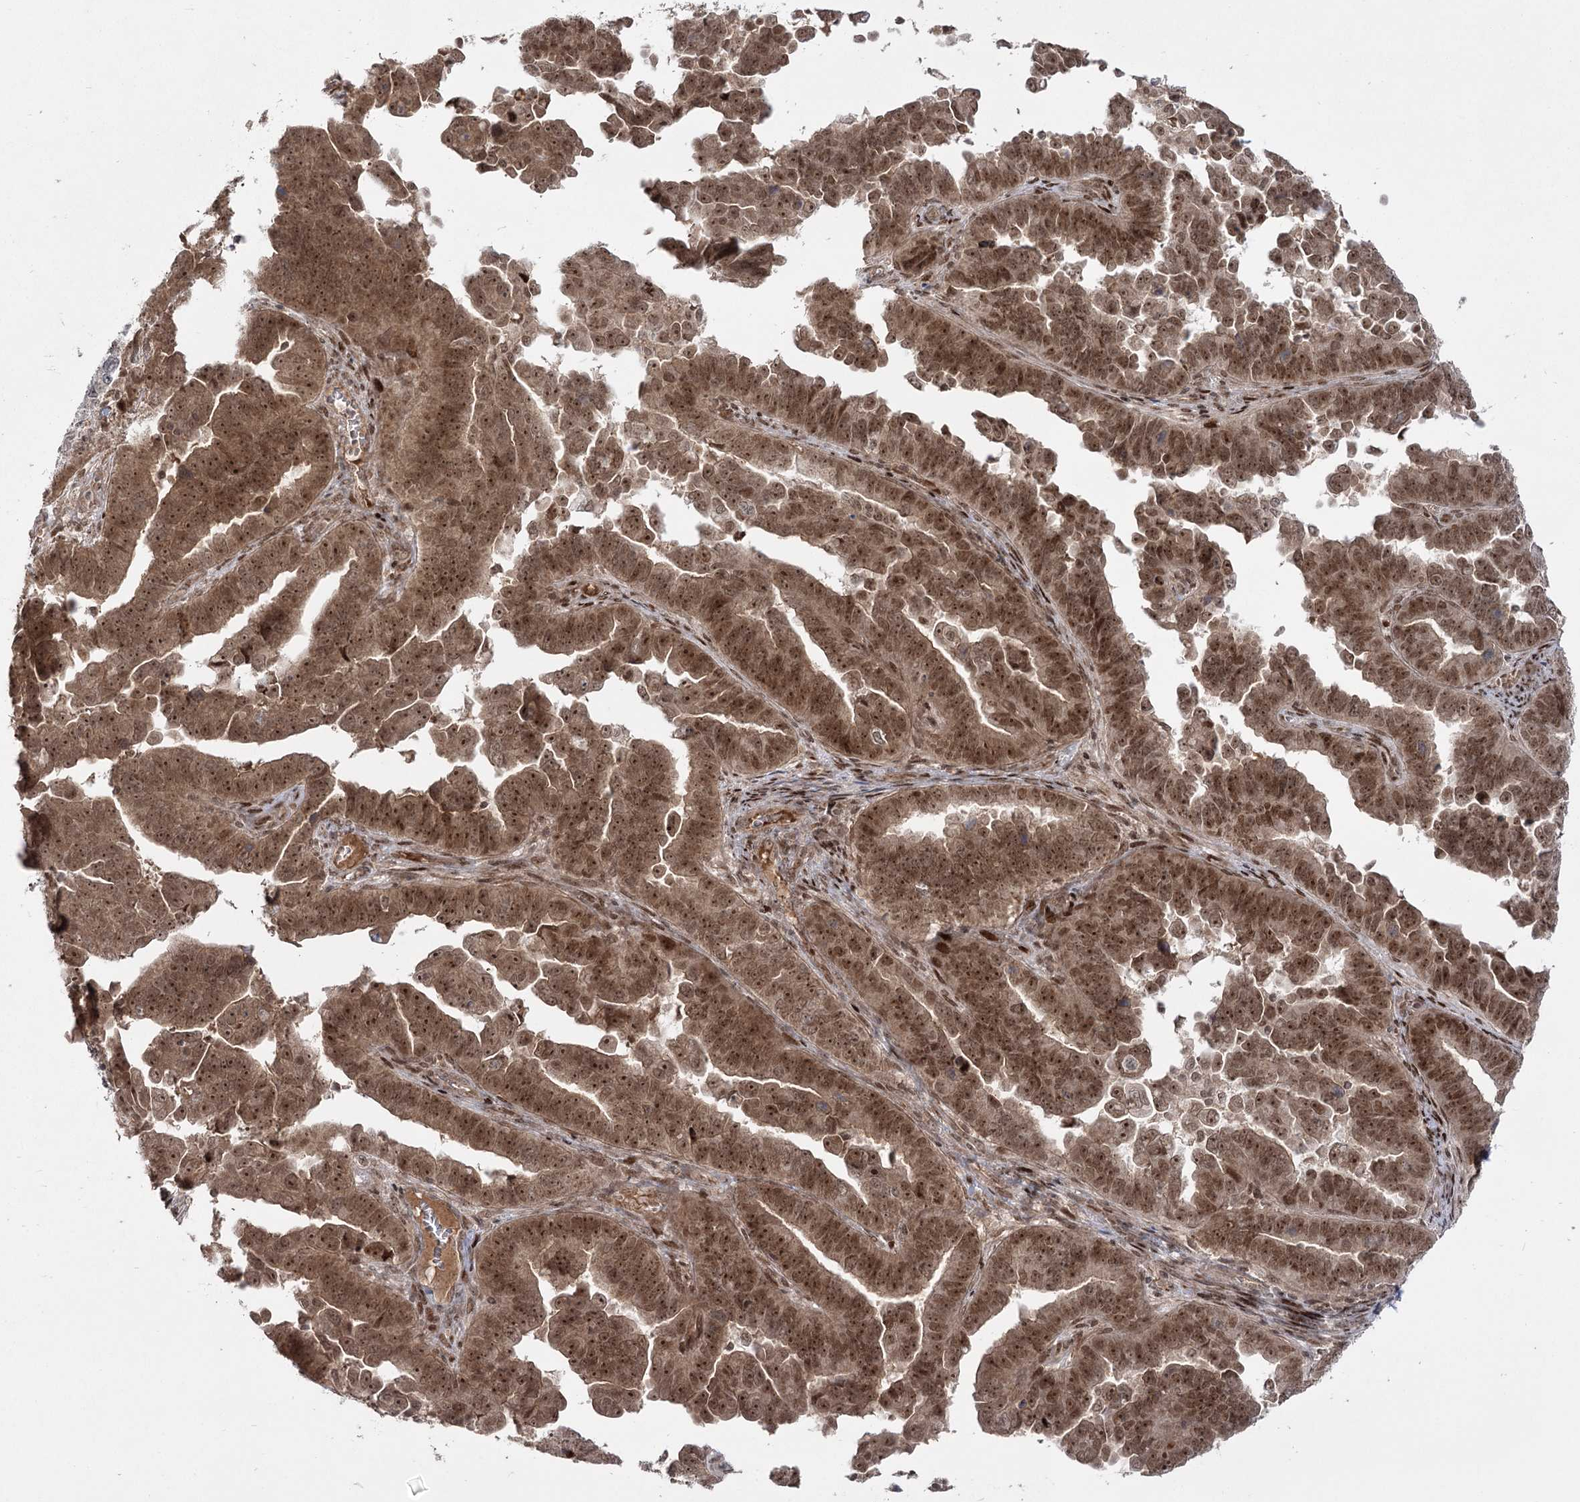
{"staining": {"intensity": "moderate", "quantity": ">75%", "location": "nuclear"}, "tissue": "endometrial cancer", "cell_type": "Tumor cells", "image_type": "cancer", "snomed": [{"axis": "morphology", "description": "Adenocarcinoma, NOS"}, {"axis": "topography", "description": "Endometrium"}], "caption": "An image of human endometrial cancer (adenocarcinoma) stained for a protein displays moderate nuclear brown staining in tumor cells. (Stains: DAB (3,3'-diaminobenzidine) in brown, nuclei in blue, Microscopy: brightfield microscopy at high magnification).", "gene": "HELQ", "patient": {"sex": "female", "age": 75}}